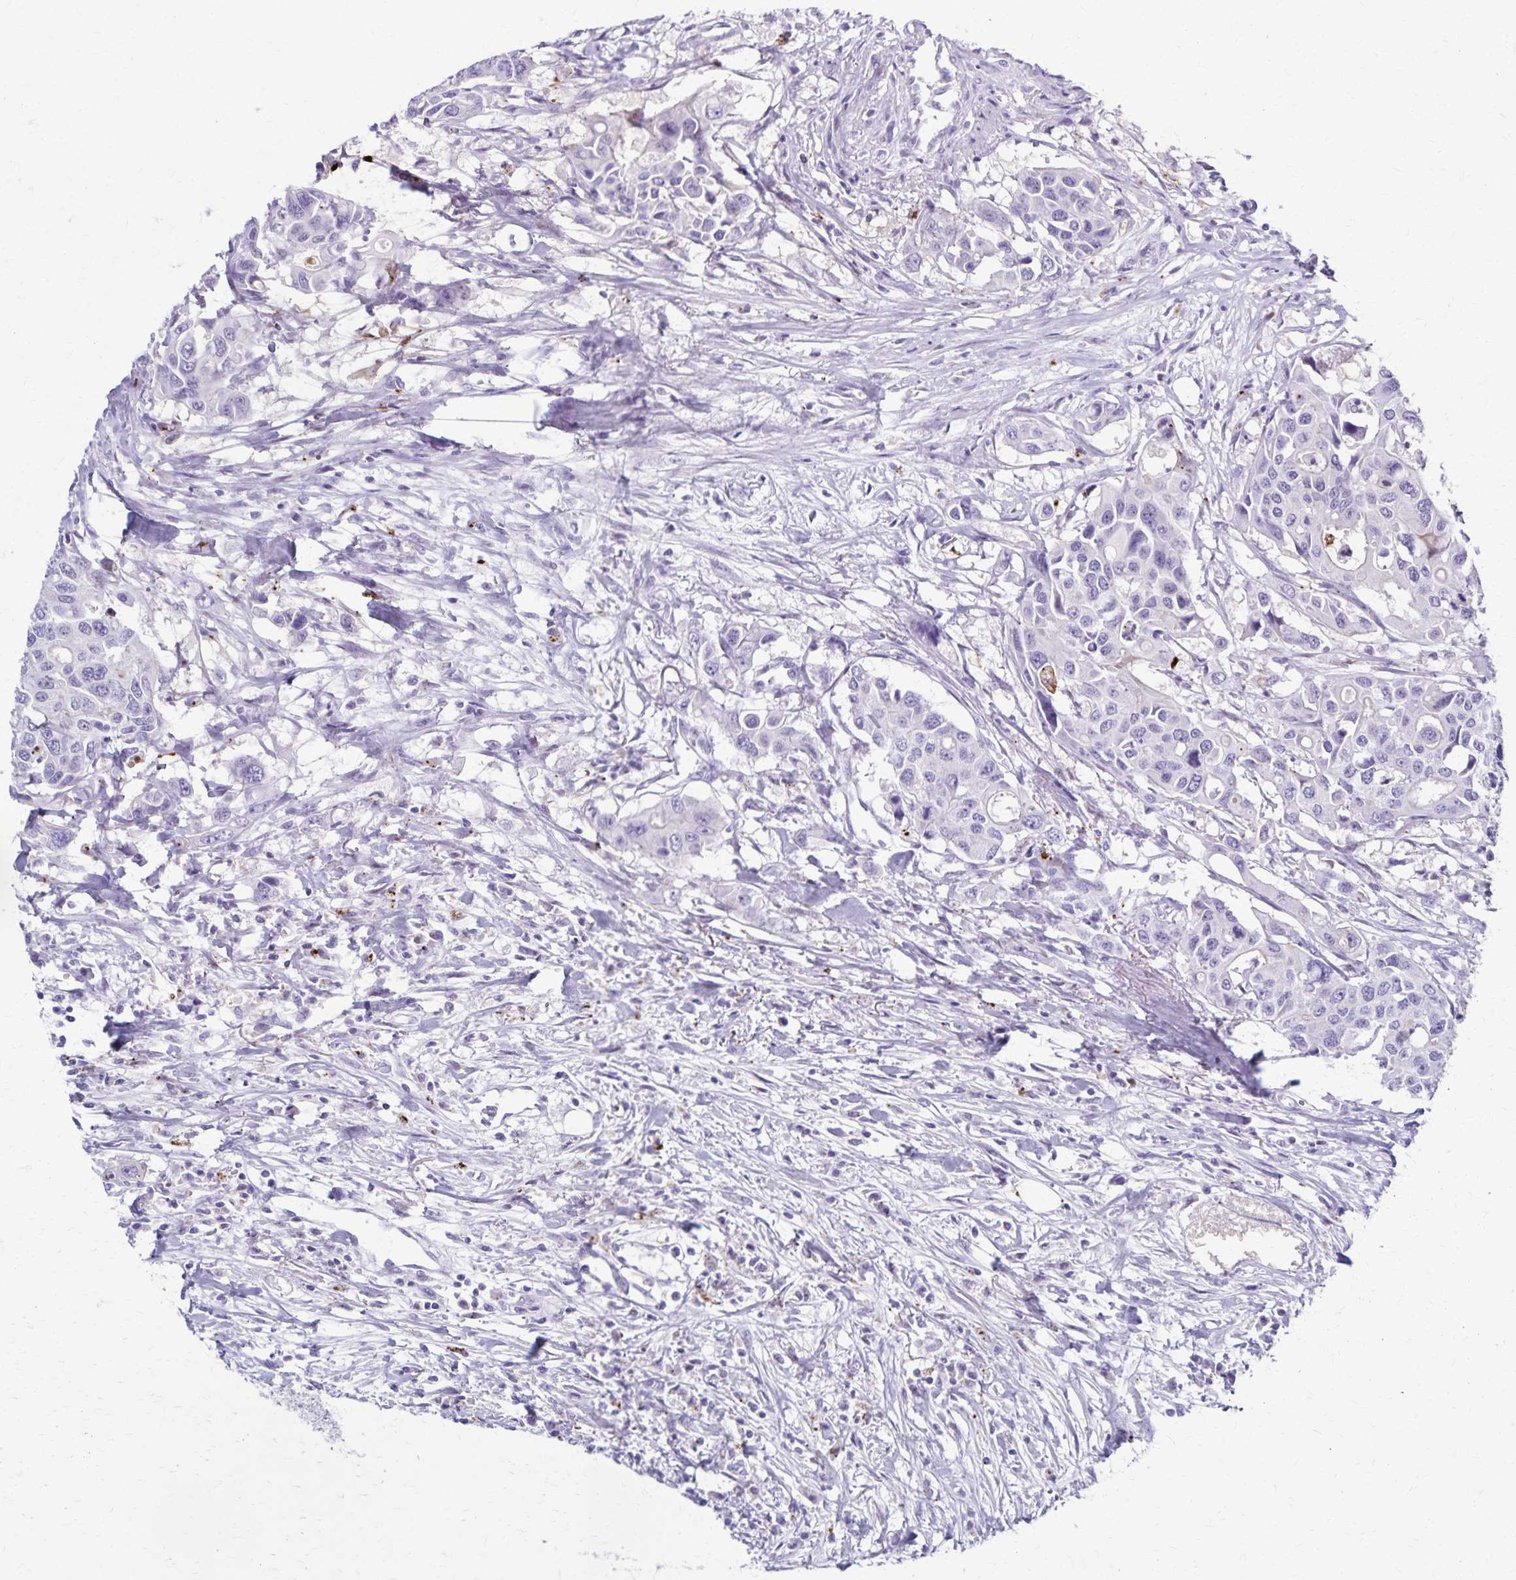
{"staining": {"intensity": "negative", "quantity": "none", "location": "none"}, "tissue": "colorectal cancer", "cell_type": "Tumor cells", "image_type": "cancer", "snomed": [{"axis": "morphology", "description": "Adenocarcinoma, NOS"}, {"axis": "topography", "description": "Colon"}], "caption": "The IHC photomicrograph has no significant positivity in tumor cells of colorectal adenocarcinoma tissue.", "gene": "TMEM60", "patient": {"sex": "male", "age": 77}}